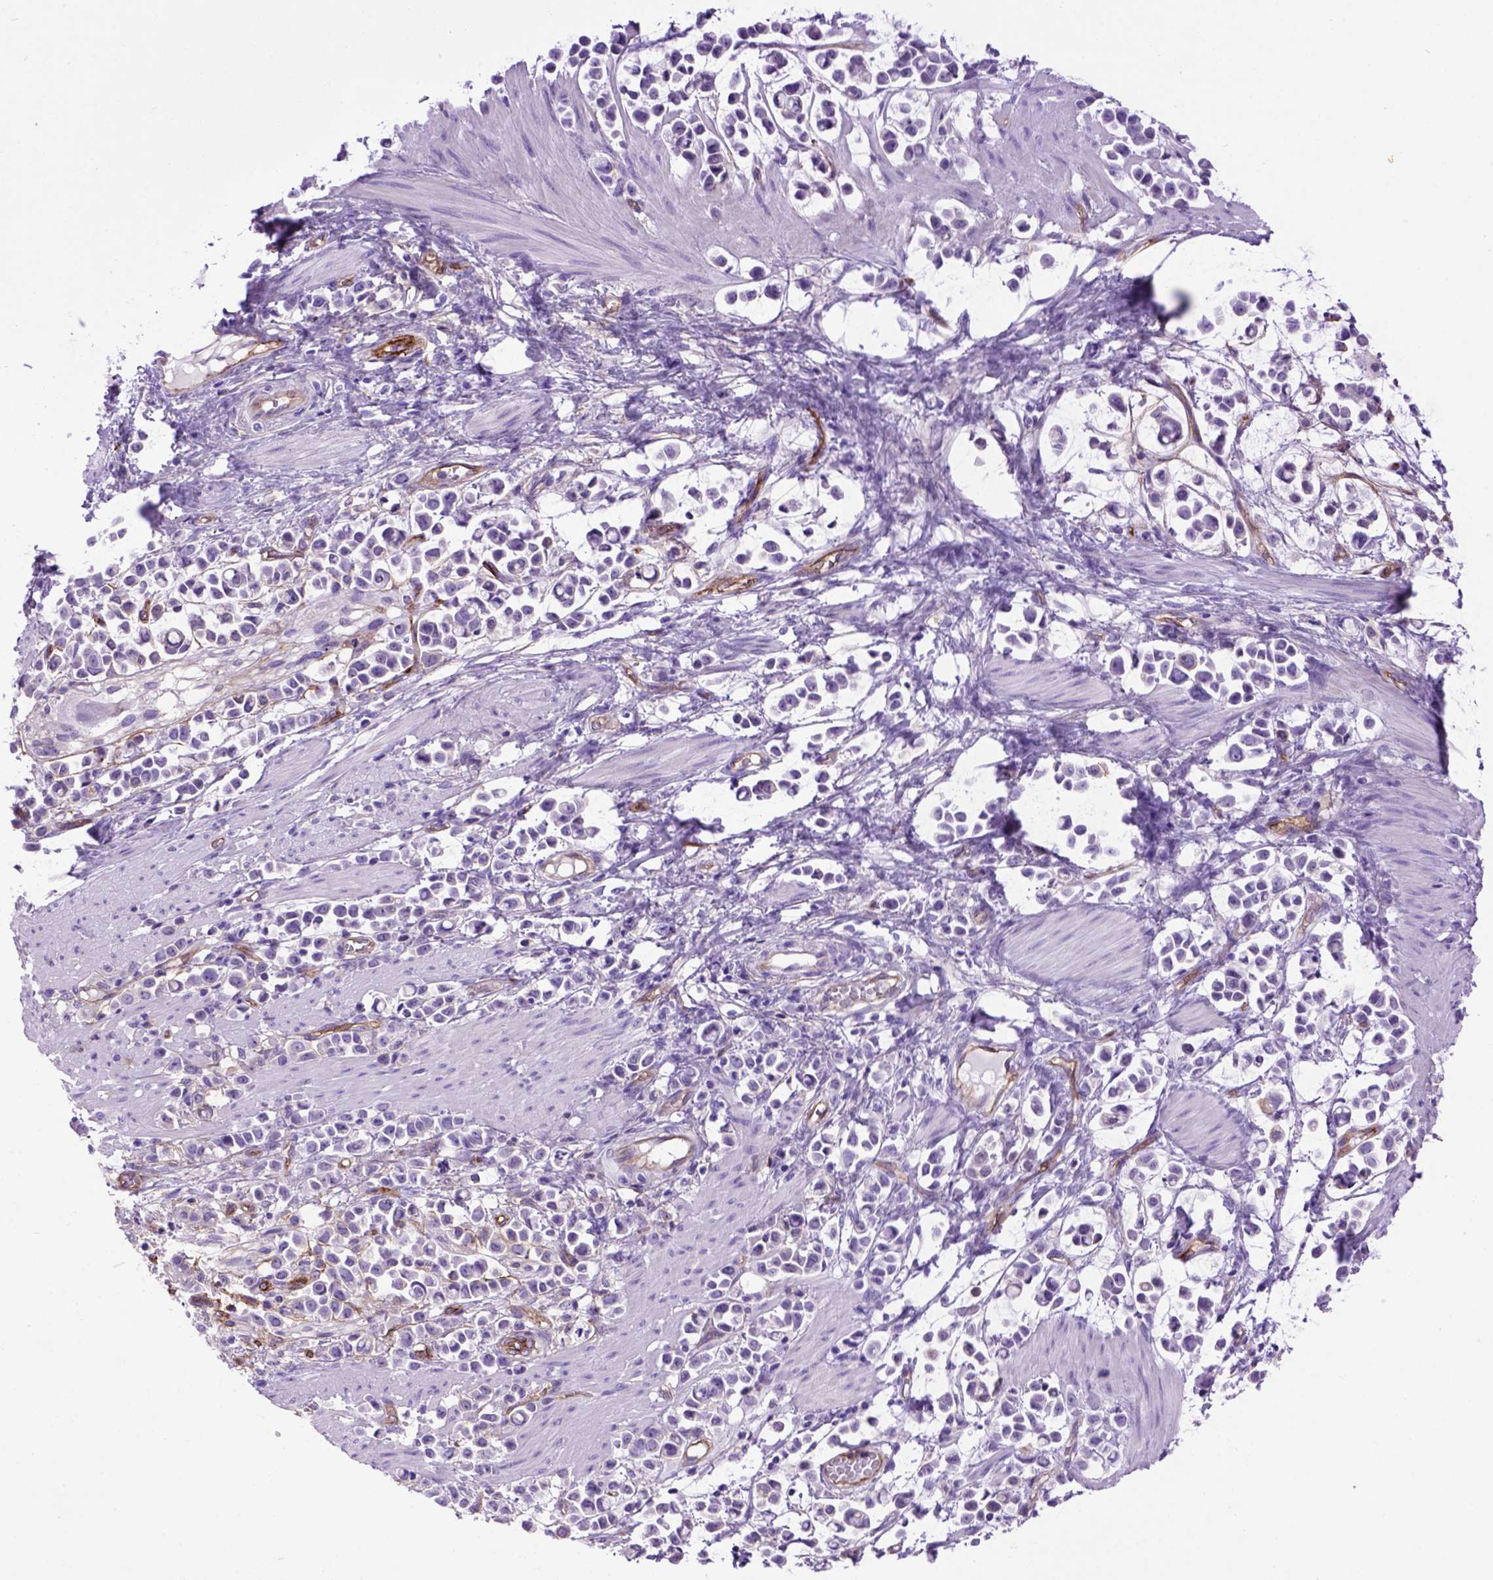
{"staining": {"intensity": "negative", "quantity": "none", "location": "none"}, "tissue": "stomach cancer", "cell_type": "Tumor cells", "image_type": "cancer", "snomed": [{"axis": "morphology", "description": "Adenocarcinoma, NOS"}, {"axis": "topography", "description": "Stomach"}], "caption": "Immunohistochemical staining of human stomach adenocarcinoma displays no significant staining in tumor cells.", "gene": "ENG", "patient": {"sex": "male", "age": 82}}